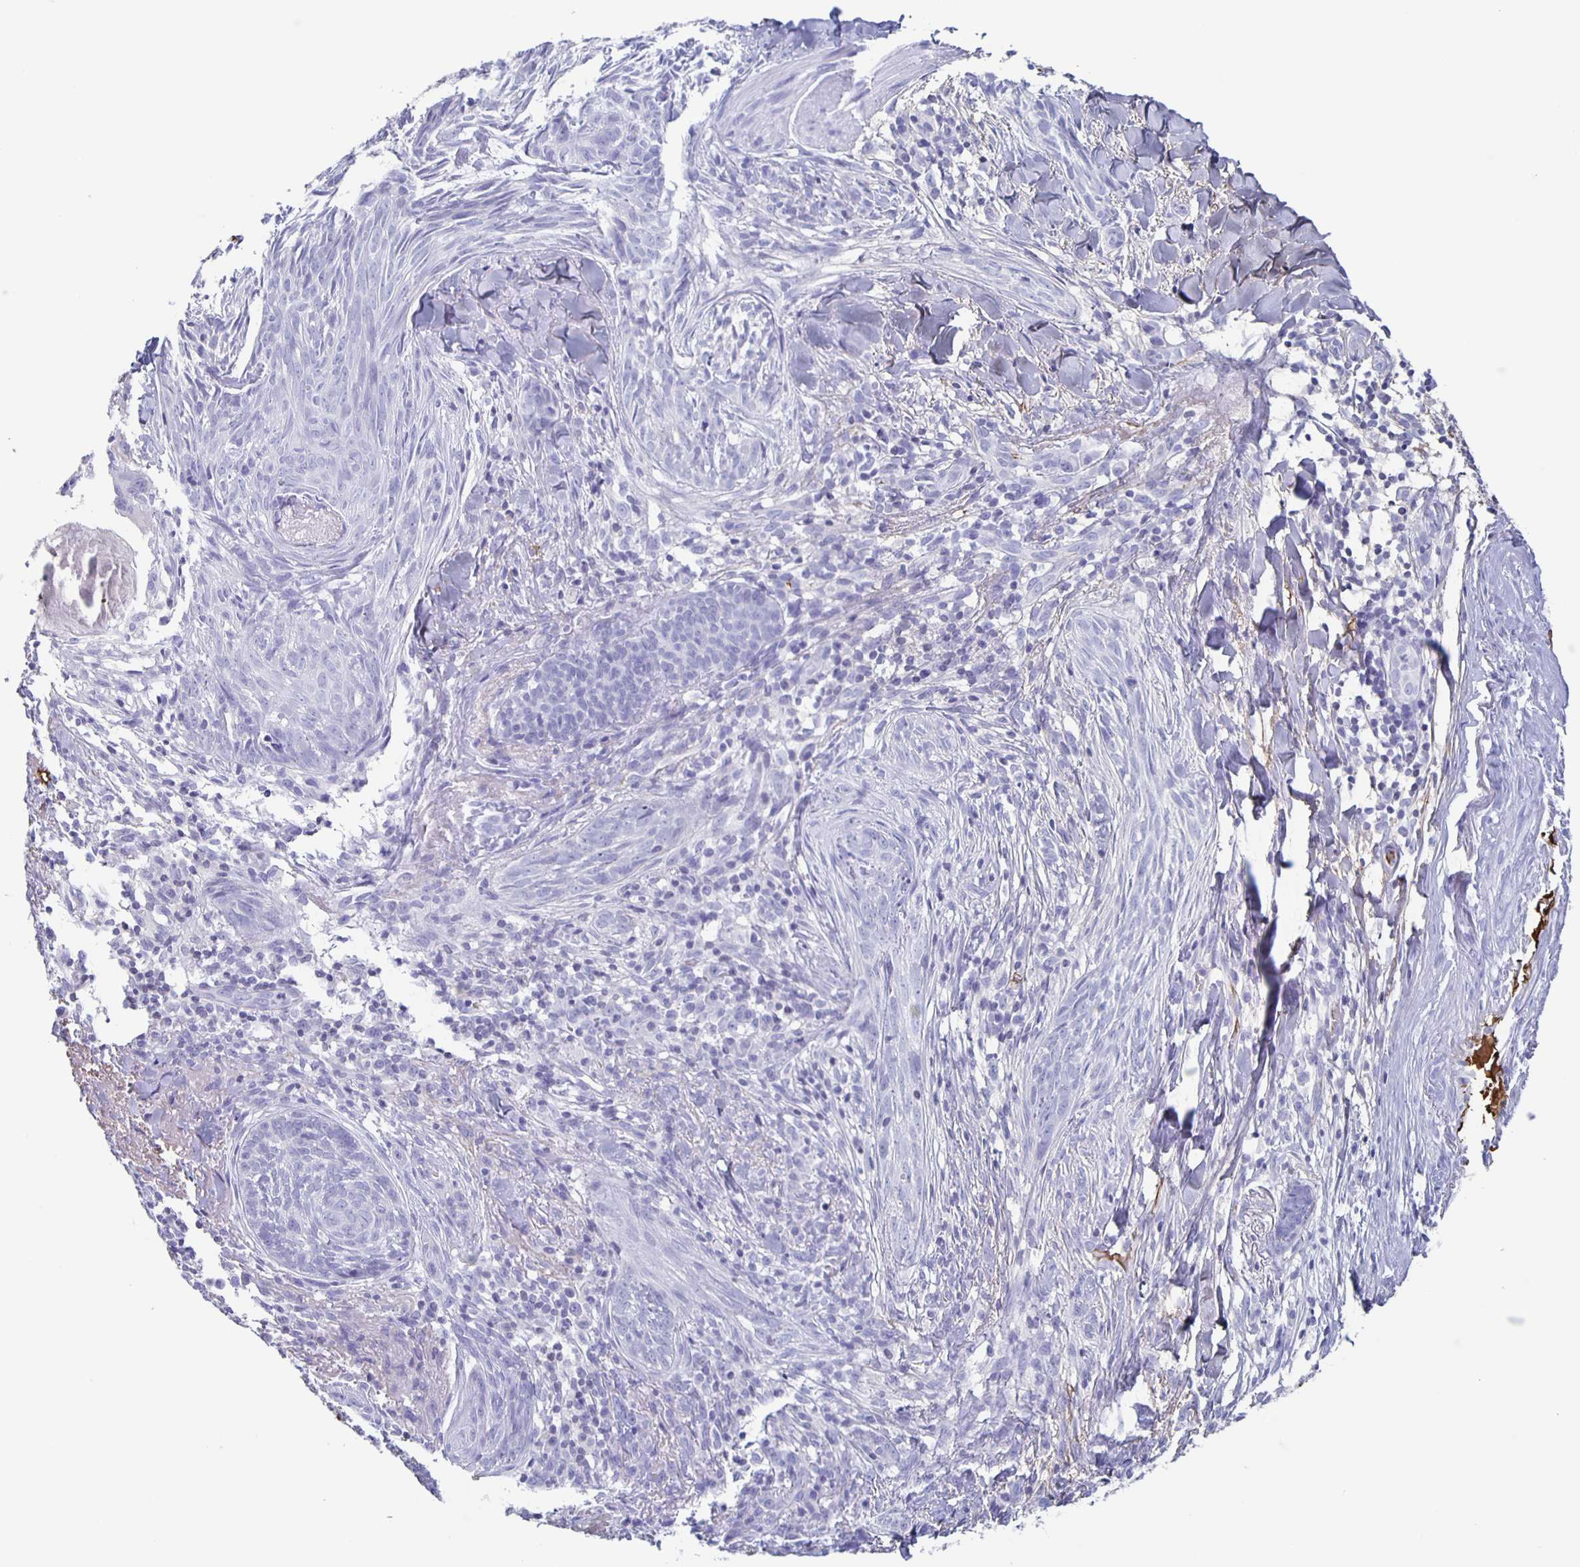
{"staining": {"intensity": "negative", "quantity": "none", "location": "none"}, "tissue": "skin cancer", "cell_type": "Tumor cells", "image_type": "cancer", "snomed": [{"axis": "morphology", "description": "Basal cell carcinoma"}, {"axis": "topography", "description": "Skin"}], "caption": "This is a photomicrograph of immunohistochemistry (IHC) staining of skin basal cell carcinoma, which shows no staining in tumor cells.", "gene": "FGA", "patient": {"sex": "female", "age": 93}}